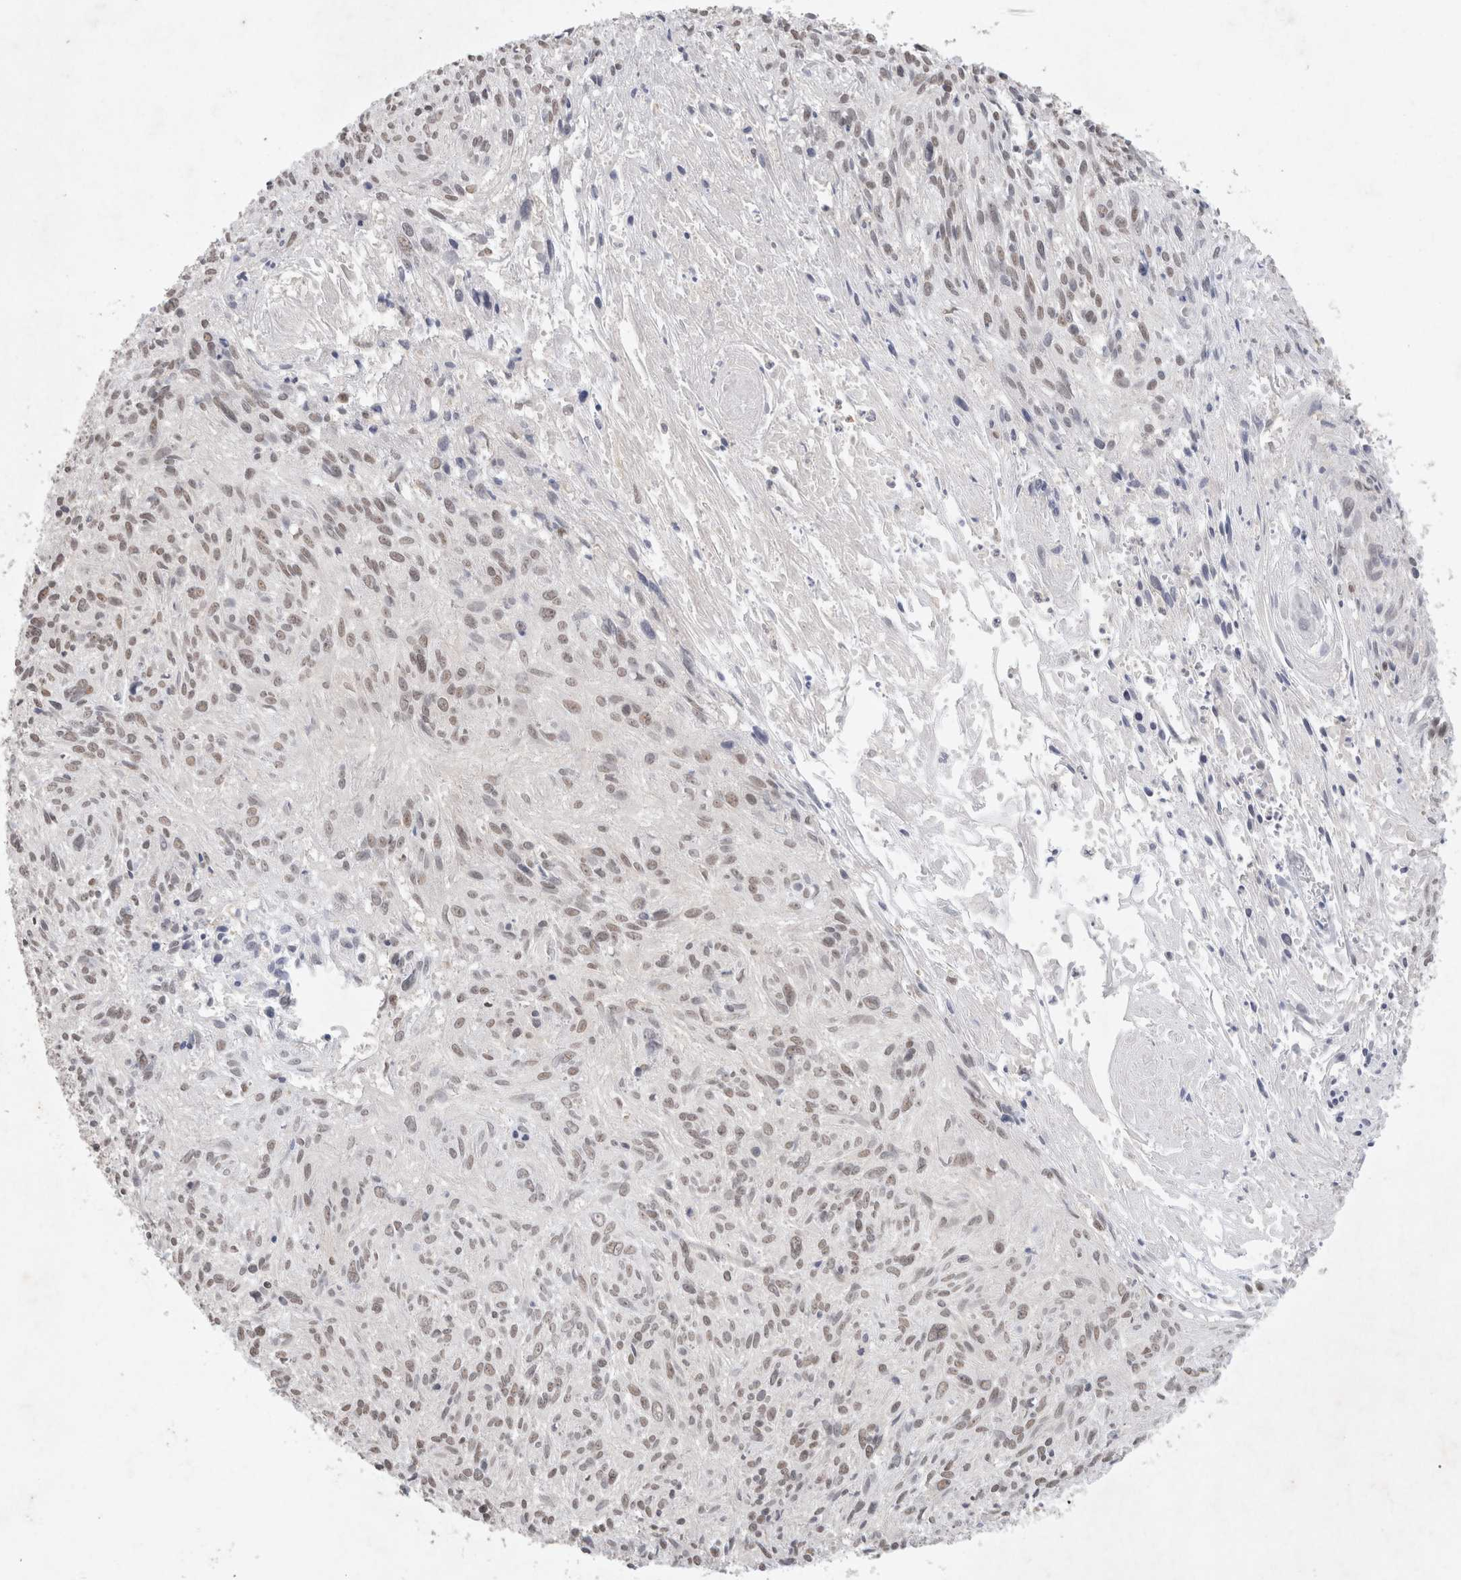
{"staining": {"intensity": "weak", "quantity": "25%-75%", "location": "nuclear"}, "tissue": "cervical cancer", "cell_type": "Tumor cells", "image_type": "cancer", "snomed": [{"axis": "morphology", "description": "Squamous cell carcinoma, NOS"}, {"axis": "topography", "description": "Cervix"}], "caption": "This photomicrograph demonstrates cervical squamous cell carcinoma stained with IHC to label a protein in brown. The nuclear of tumor cells show weak positivity for the protein. Nuclei are counter-stained blue.", "gene": "FBXO42", "patient": {"sex": "female", "age": 51}}